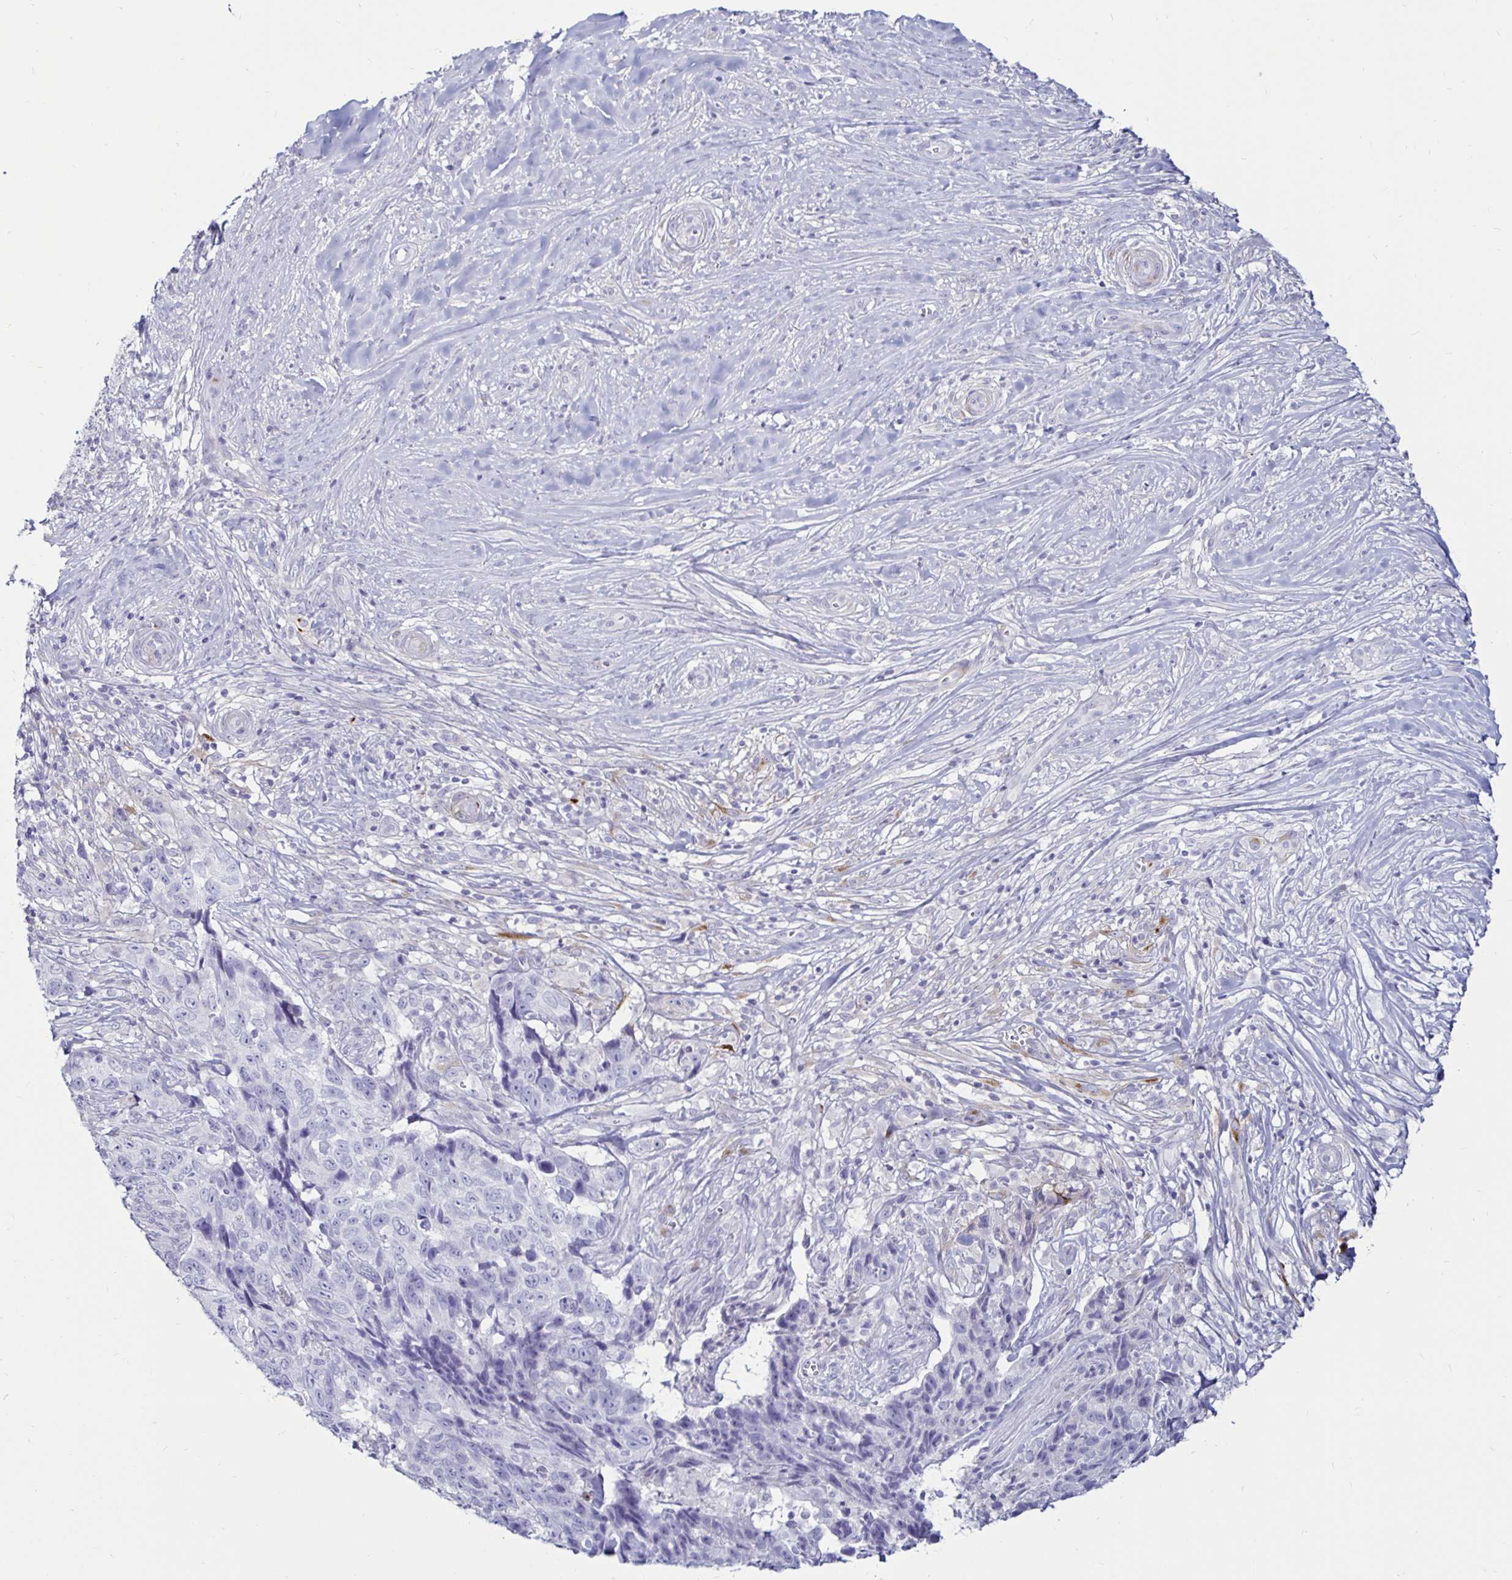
{"staining": {"intensity": "negative", "quantity": "none", "location": "none"}, "tissue": "skin cancer", "cell_type": "Tumor cells", "image_type": "cancer", "snomed": [{"axis": "morphology", "description": "Basal cell carcinoma"}, {"axis": "topography", "description": "Skin"}], "caption": "Skin cancer (basal cell carcinoma) stained for a protein using immunohistochemistry (IHC) demonstrates no staining tumor cells.", "gene": "TIMP1", "patient": {"sex": "female", "age": 82}}